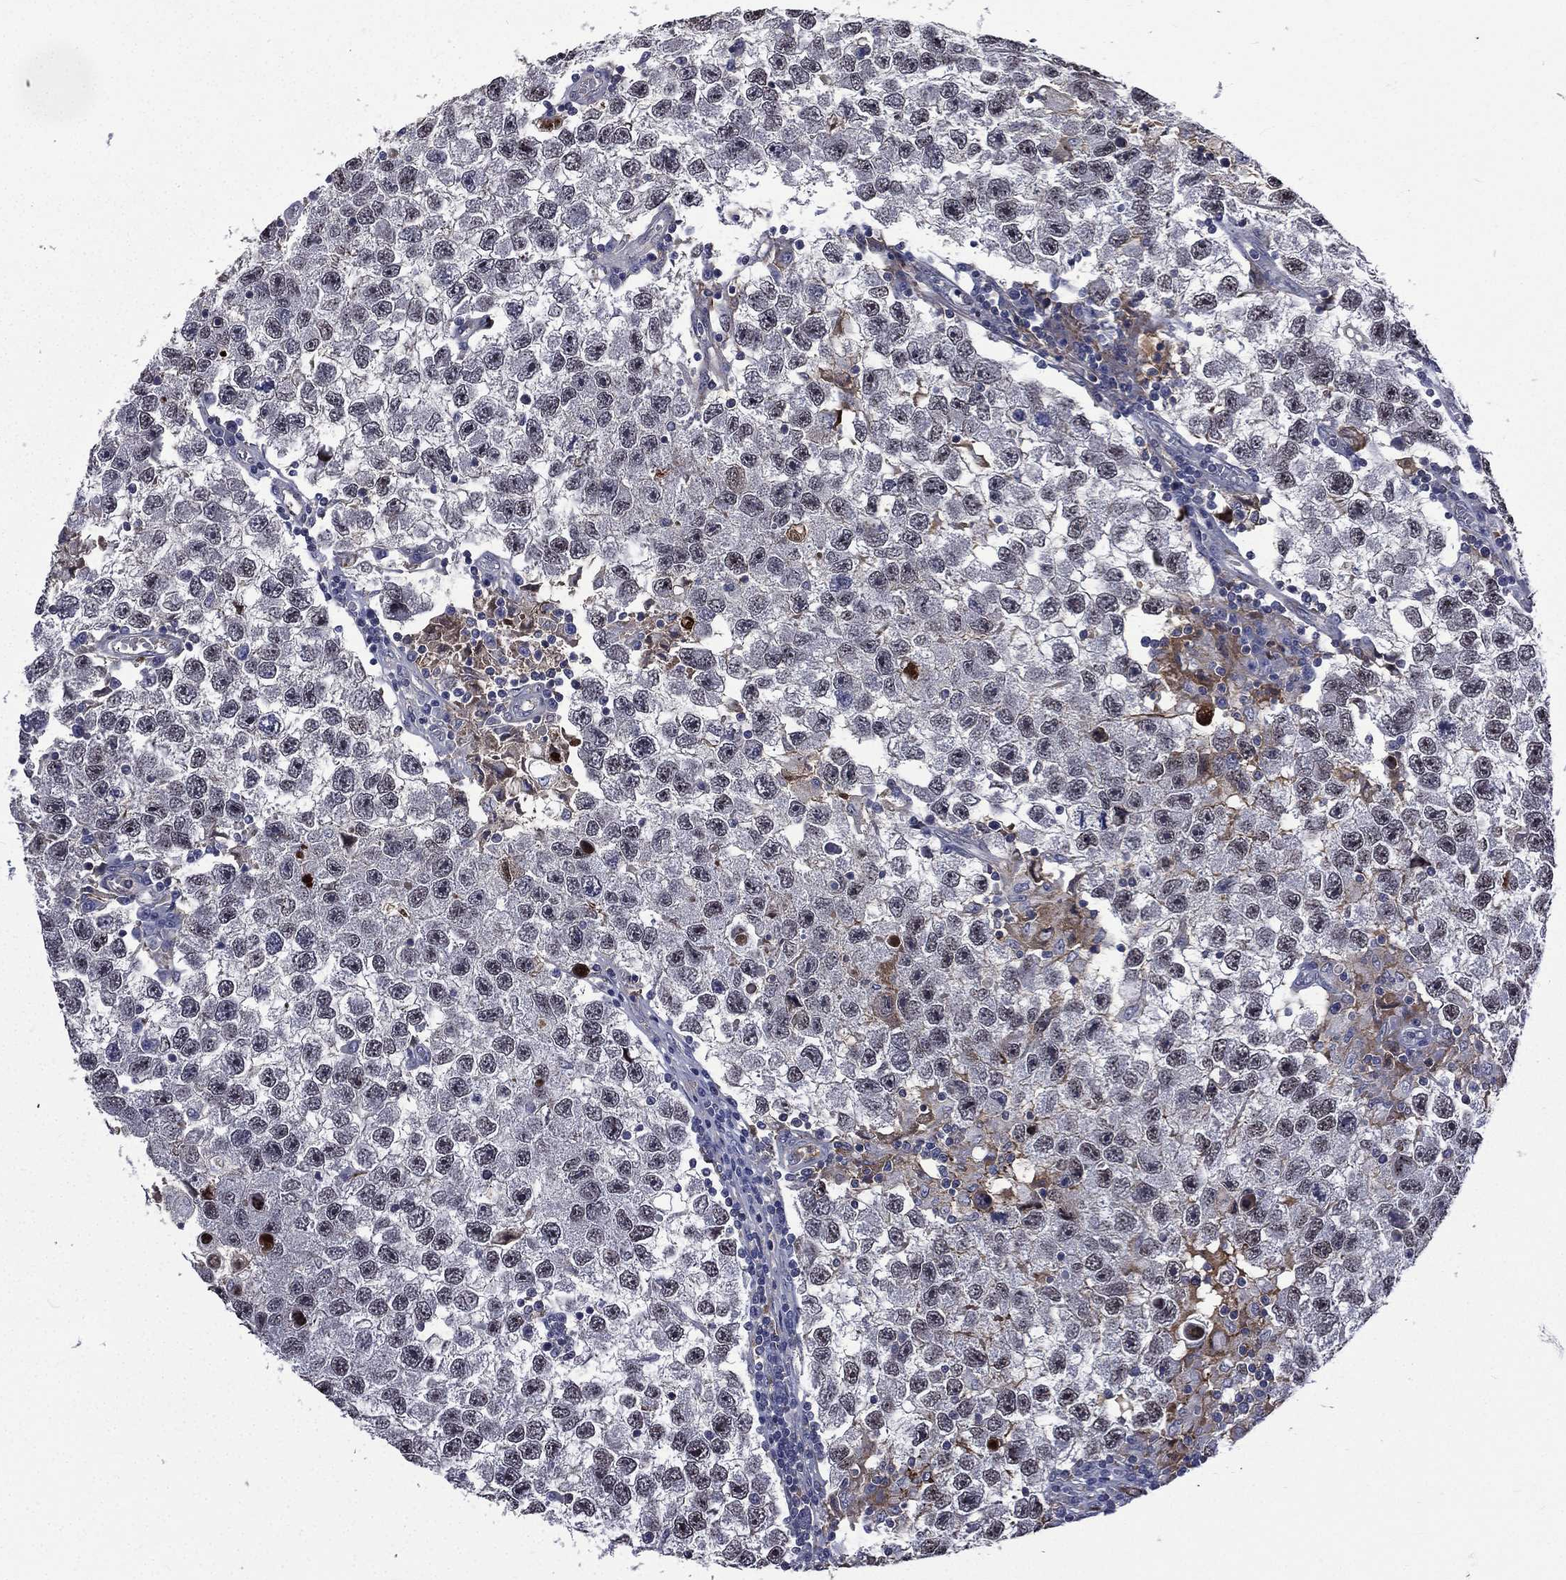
{"staining": {"intensity": "weak", "quantity": "25%-75%", "location": "nuclear"}, "tissue": "testis cancer", "cell_type": "Tumor cells", "image_type": "cancer", "snomed": [{"axis": "morphology", "description": "Seminoma, NOS"}, {"axis": "topography", "description": "Testis"}], "caption": "IHC of seminoma (testis) shows low levels of weak nuclear staining in about 25%-75% of tumor cells. (Stains: DAB in brown, nuclei in blue, Microscopy: brightfield microscopy at high magnification).", "gene": "FGG", "patient": {"sex": "male", "age": 26}}